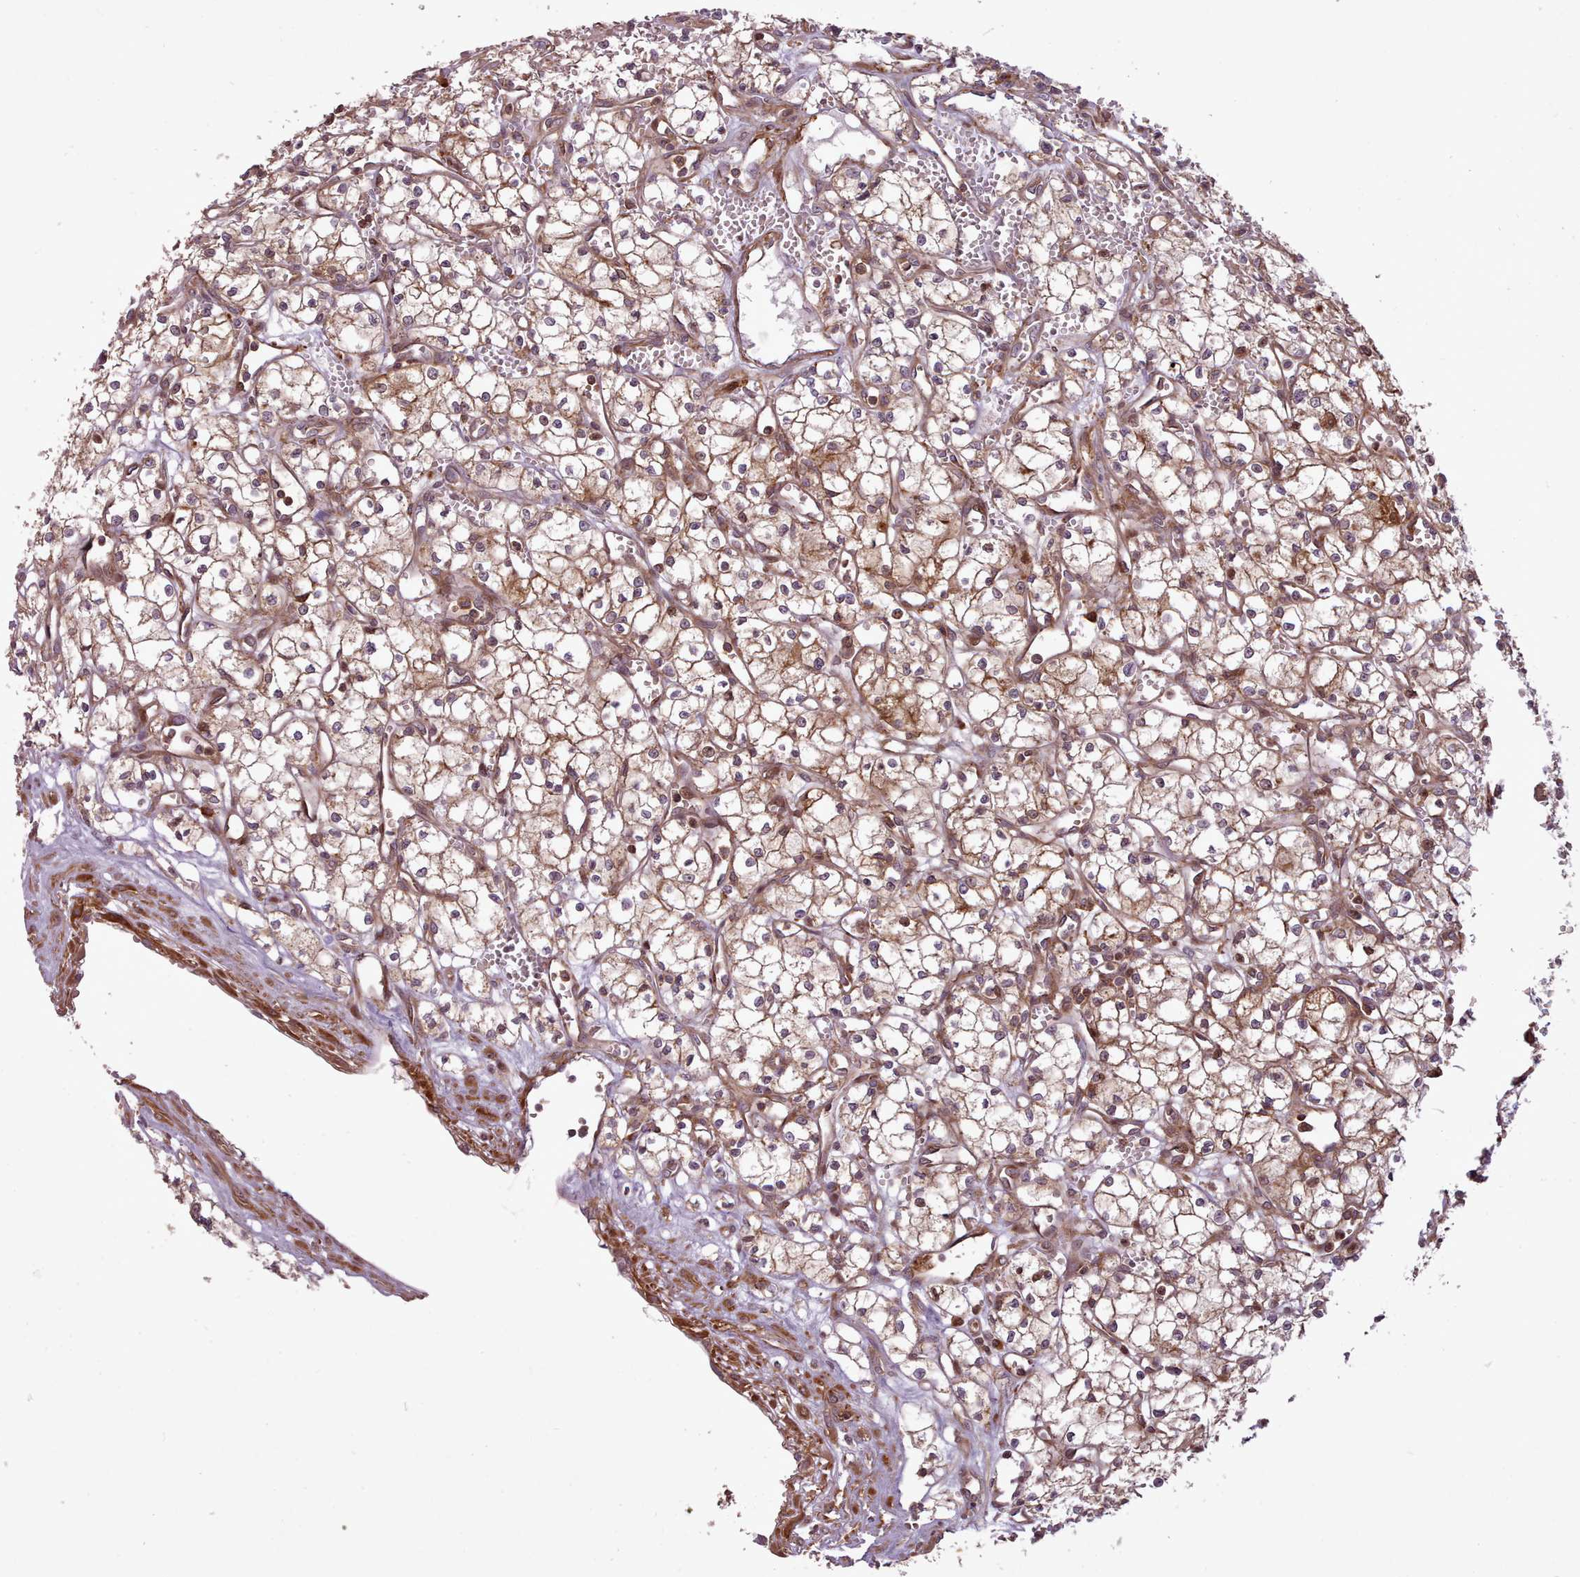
{"staining": {"intensity": "strong", "quantity": "25%-75%", "location": "cytoplasmic/membranous,nuclear"}, "tissue": "renal cancer", "cell_type": "Tumor cells", "image_type": "cancer", "snomed": [{"axis": "morphology", "description": "Adenocarcinoma, NOS"}, {"axis": "topography", "description": "Kidney"}], "caption": "Brown immunohistochemical staining in adenocarcinoma (renal) demonstrates strong cytoplasmic/membranous and nuclear positivity in about 25%-75% of tumor cells.", "gene": "NLRP7", "patient": {"sex": "male", "age": 59}}